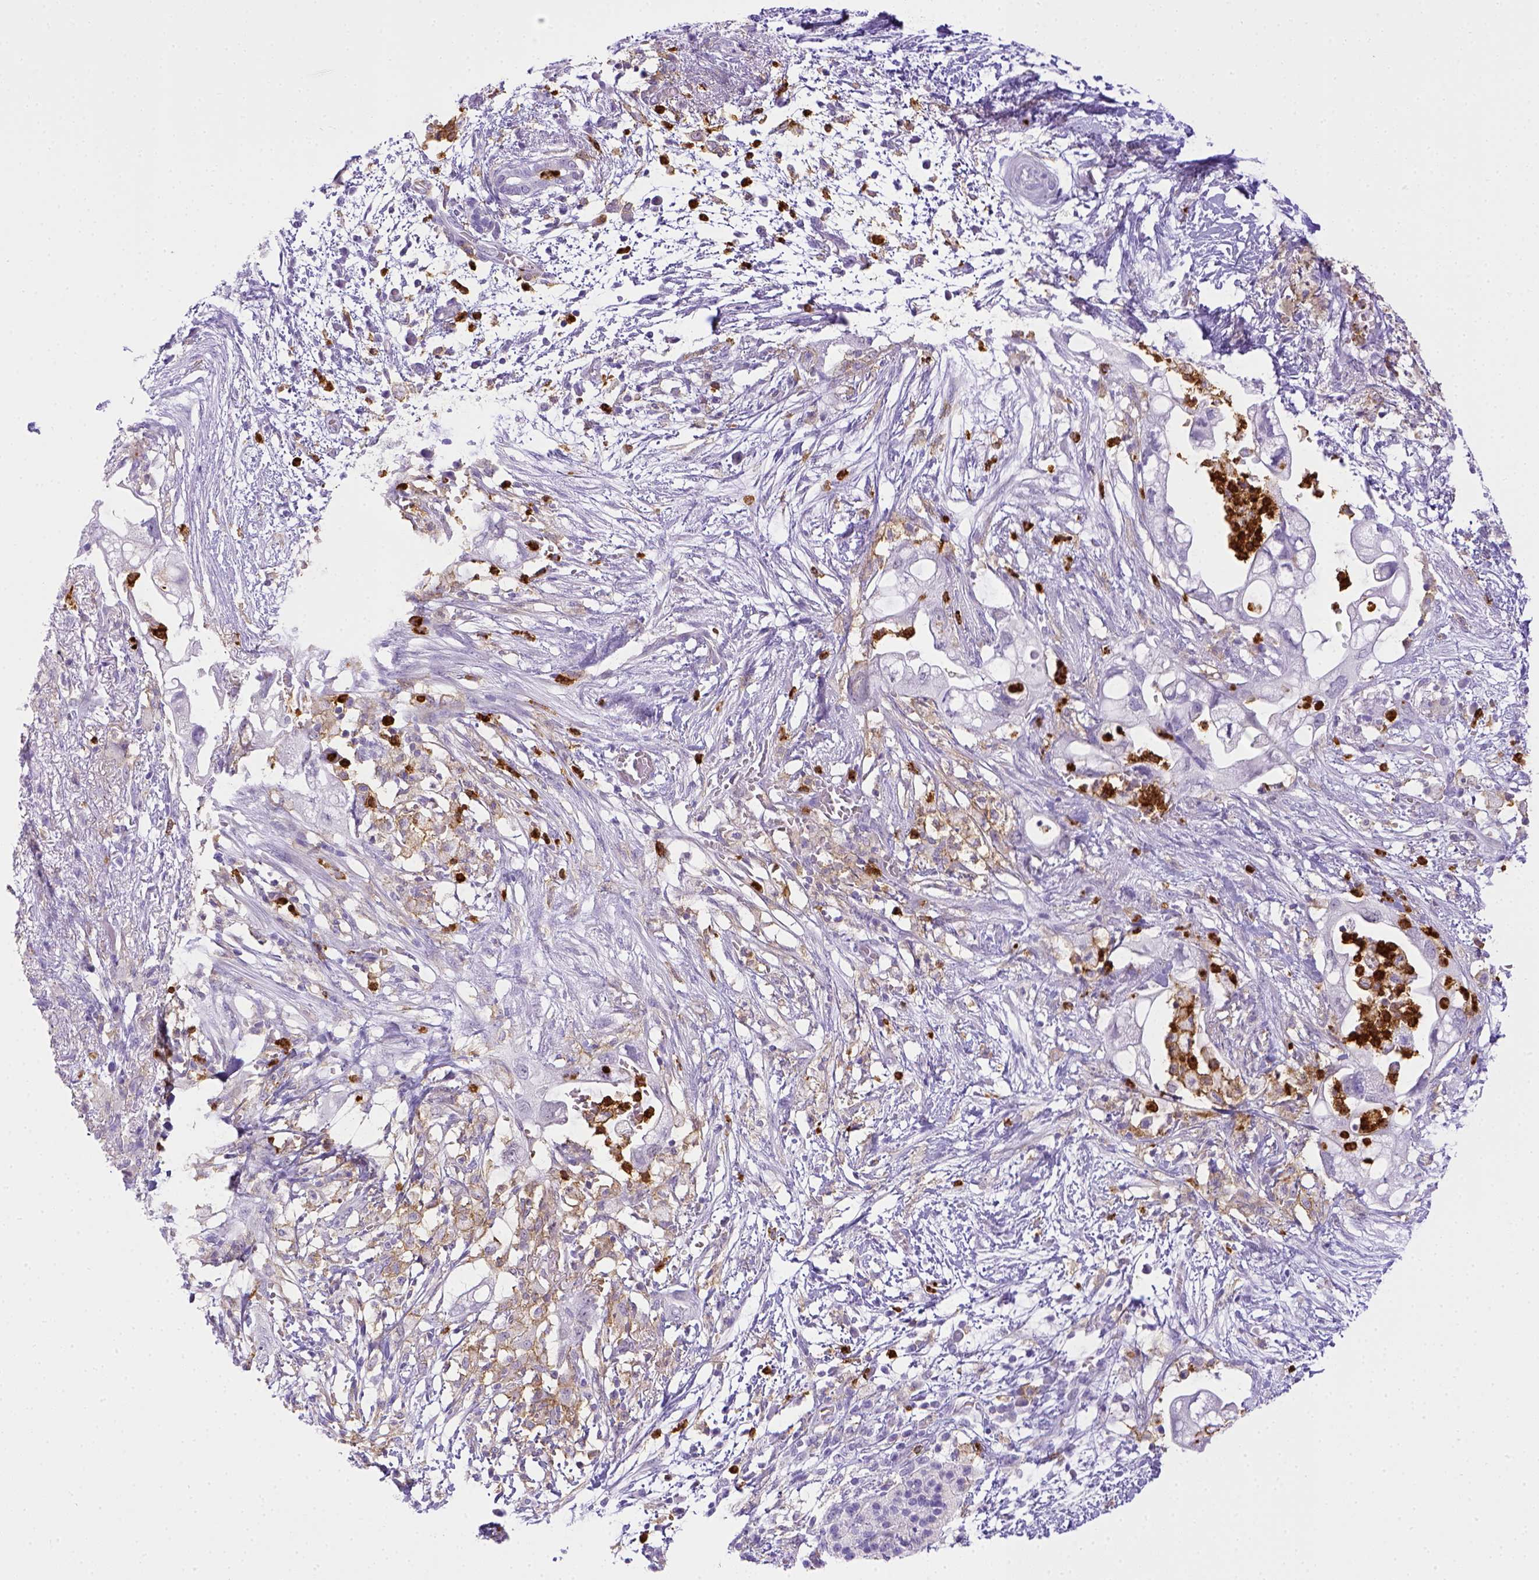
{"staining": {"intensity": "negative", "quantity": "none", "location": "none"}, "tissue": "pancreatic cancer", "cell_type": "Tumor cells", "image_type": "cancer", "snomed": [{"axis": "morphology", "description": "Adenocarcinoma, NOS"}, {"axis": "topography", "description": "Pancreas"}], "caption": "Protein analysis of adenocarcinoma (pancreatic) displays no significant positivity in tumor cells. (DAB (3,3'-diaminobenzidine) immunohistochemistry (IHC), high magnification).", "gene": "ITGAM", "patient": {"sex": "female", "age": 72}}